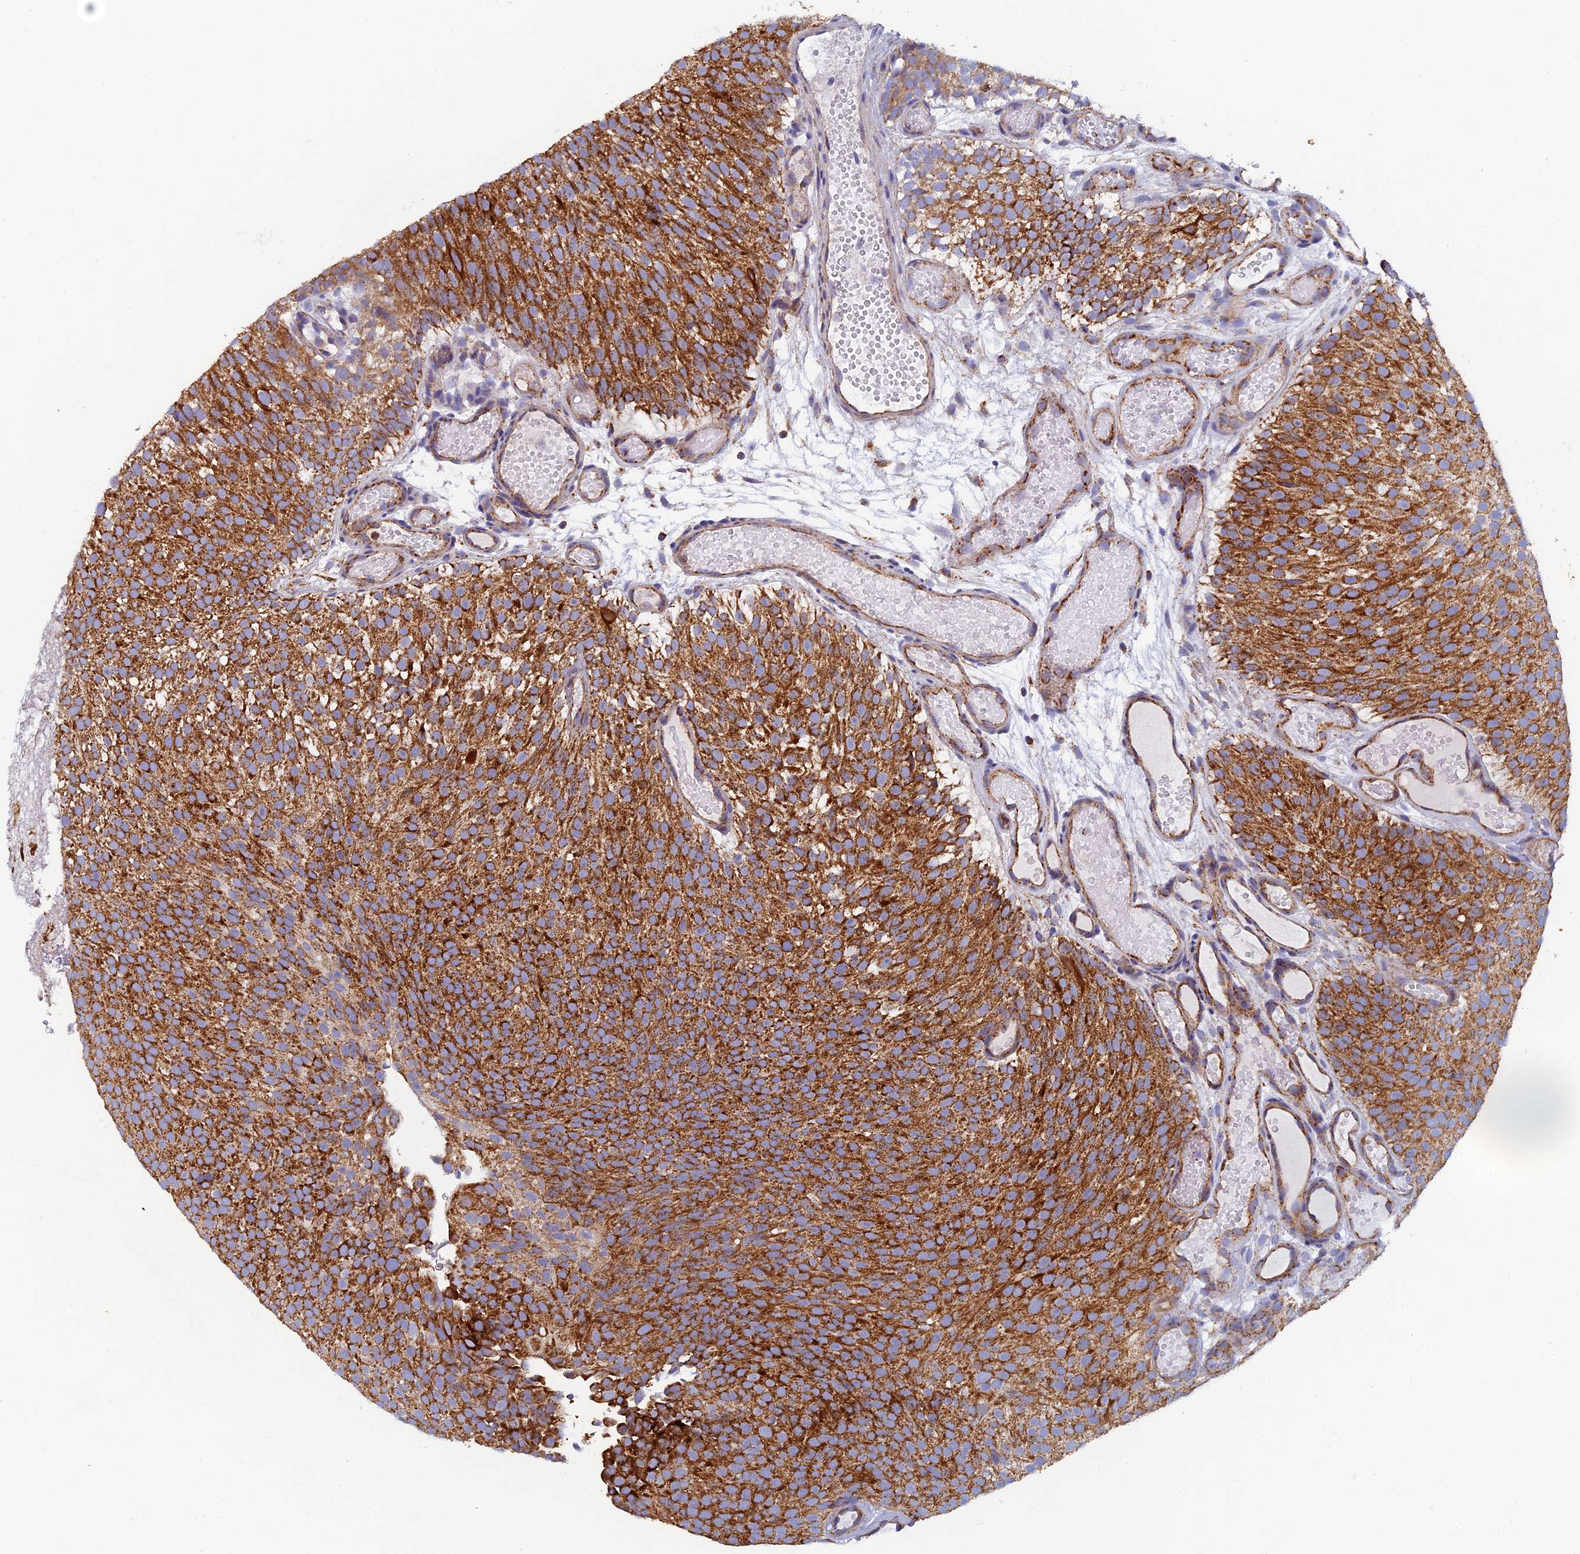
{"staining": {"intensity": "strong", "quantity": ">75%", "location": "cytoplasmic/membranous"}, "tissue": "urothelial cancer", "cell_type": "Tumor cells", "image_type": "cancer", "snomed": [{"axis": "morphology", "description": "Urothelial carcinoma, Low grade"}, {"axis": "topography", "description": "Urinary bladder"}], "caption": "Strong cytoplasmic/membranous staining is identified in about >75% of tumor cells in urothelial carcinoma (low-grade).", "gene": "MRPS9", "patient": {"sex": "male", "age": 78}}